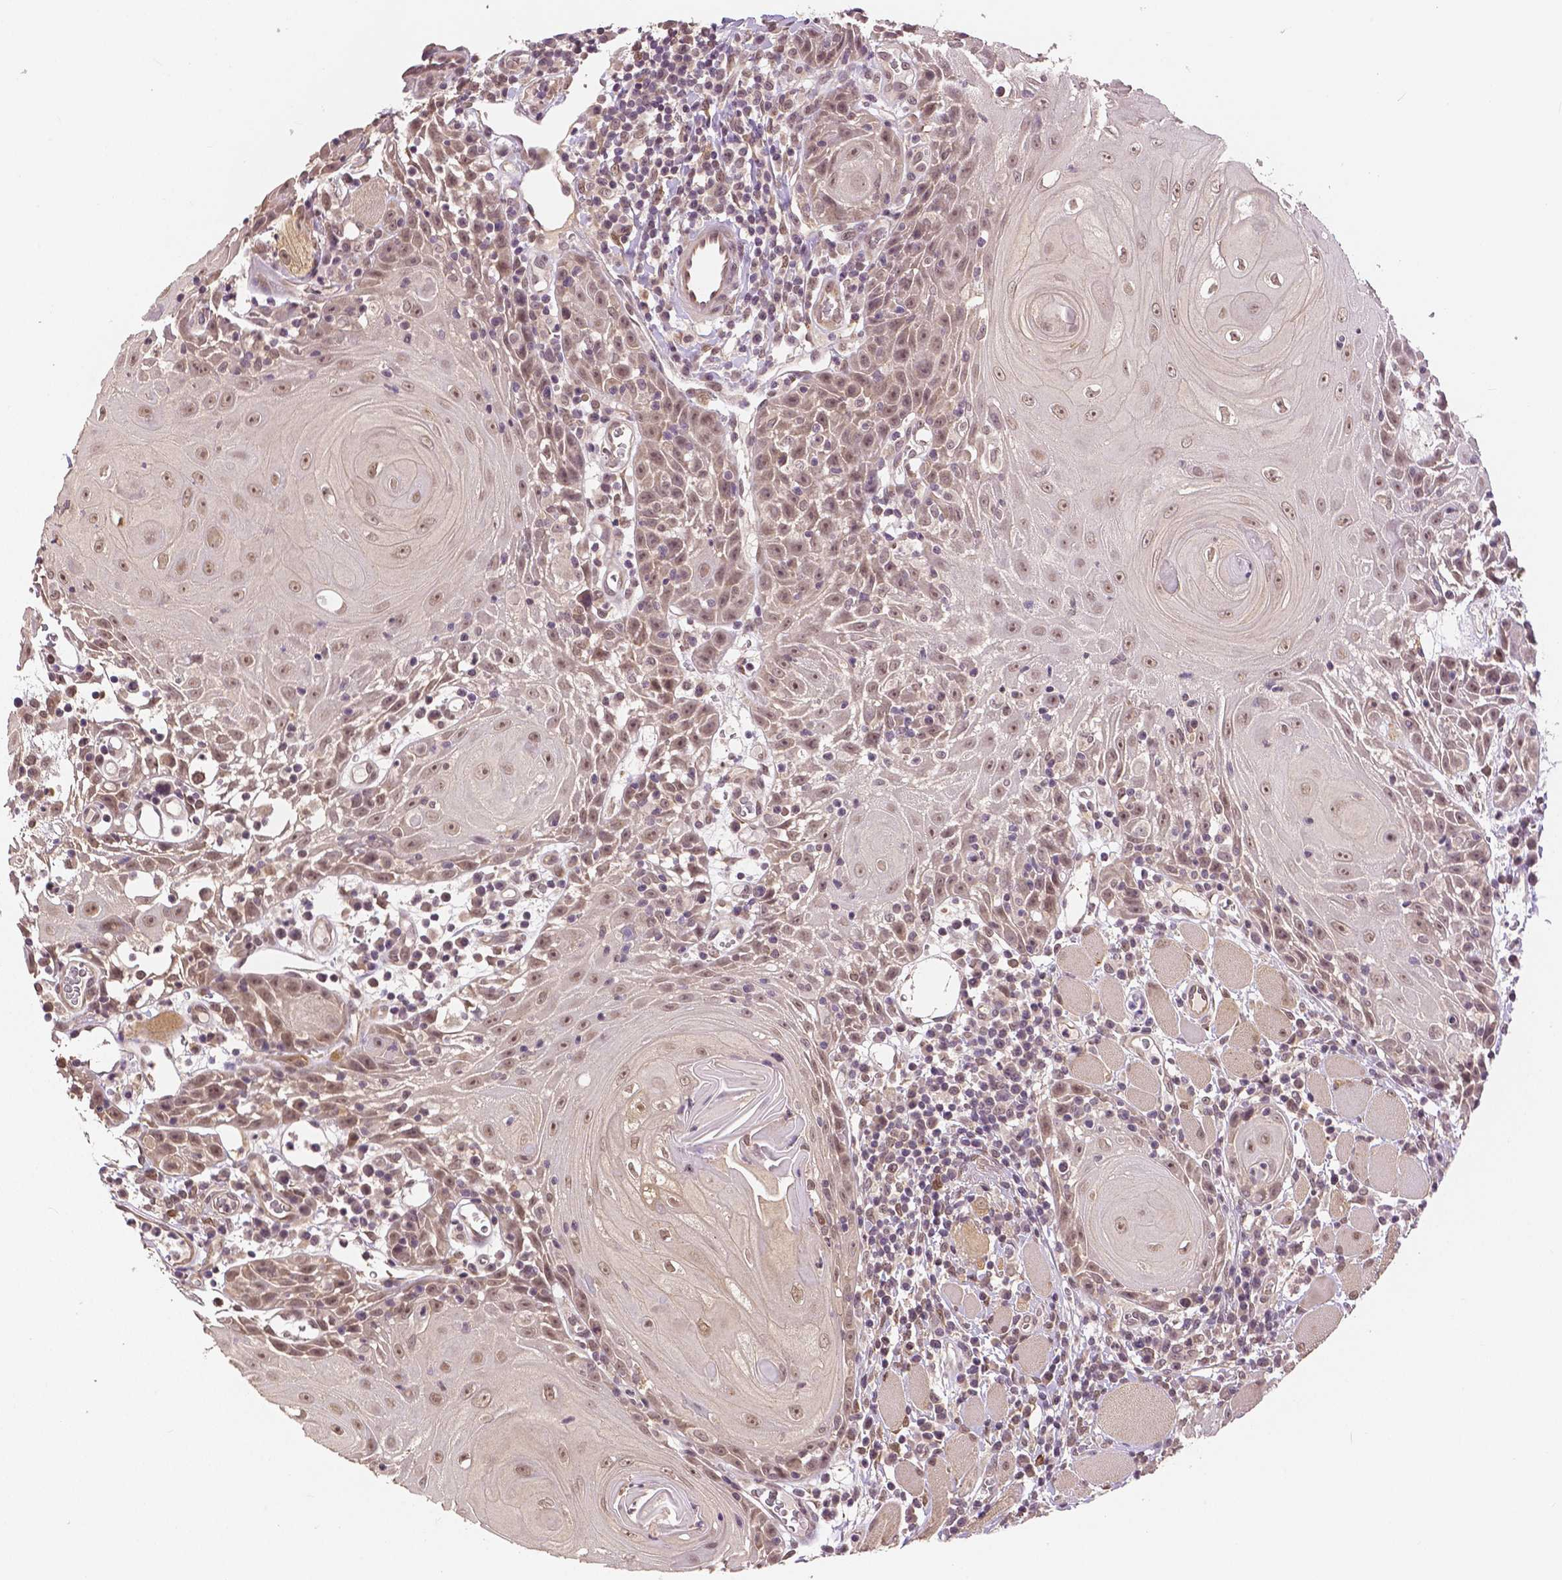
{"staining": {"intensity": "moderate", "quantity": ">75%", "location": "nuclear"}, "tissue": "head and neck cancer", "cell_type": "Tumor cells", "image_type": "cancer", "snomed": [{"axis": "morphology", "description": "Squamous cell carcinoma, NOS"}, {"axis": "topography", "description": "Head-Neck"}], "caption": "Head and neck squamous cell carcinoma stained with immunohistochemistry (IHC) demonstrates moderate nuclear expression in about >75% of tumor cells. (Stains: DAB in brown, nuclei in blue, Microscopy: brightfield microscopy at high magnification).", "gene": "MAP1LC3B", "patient": {"sex": "male", "age": 52}}